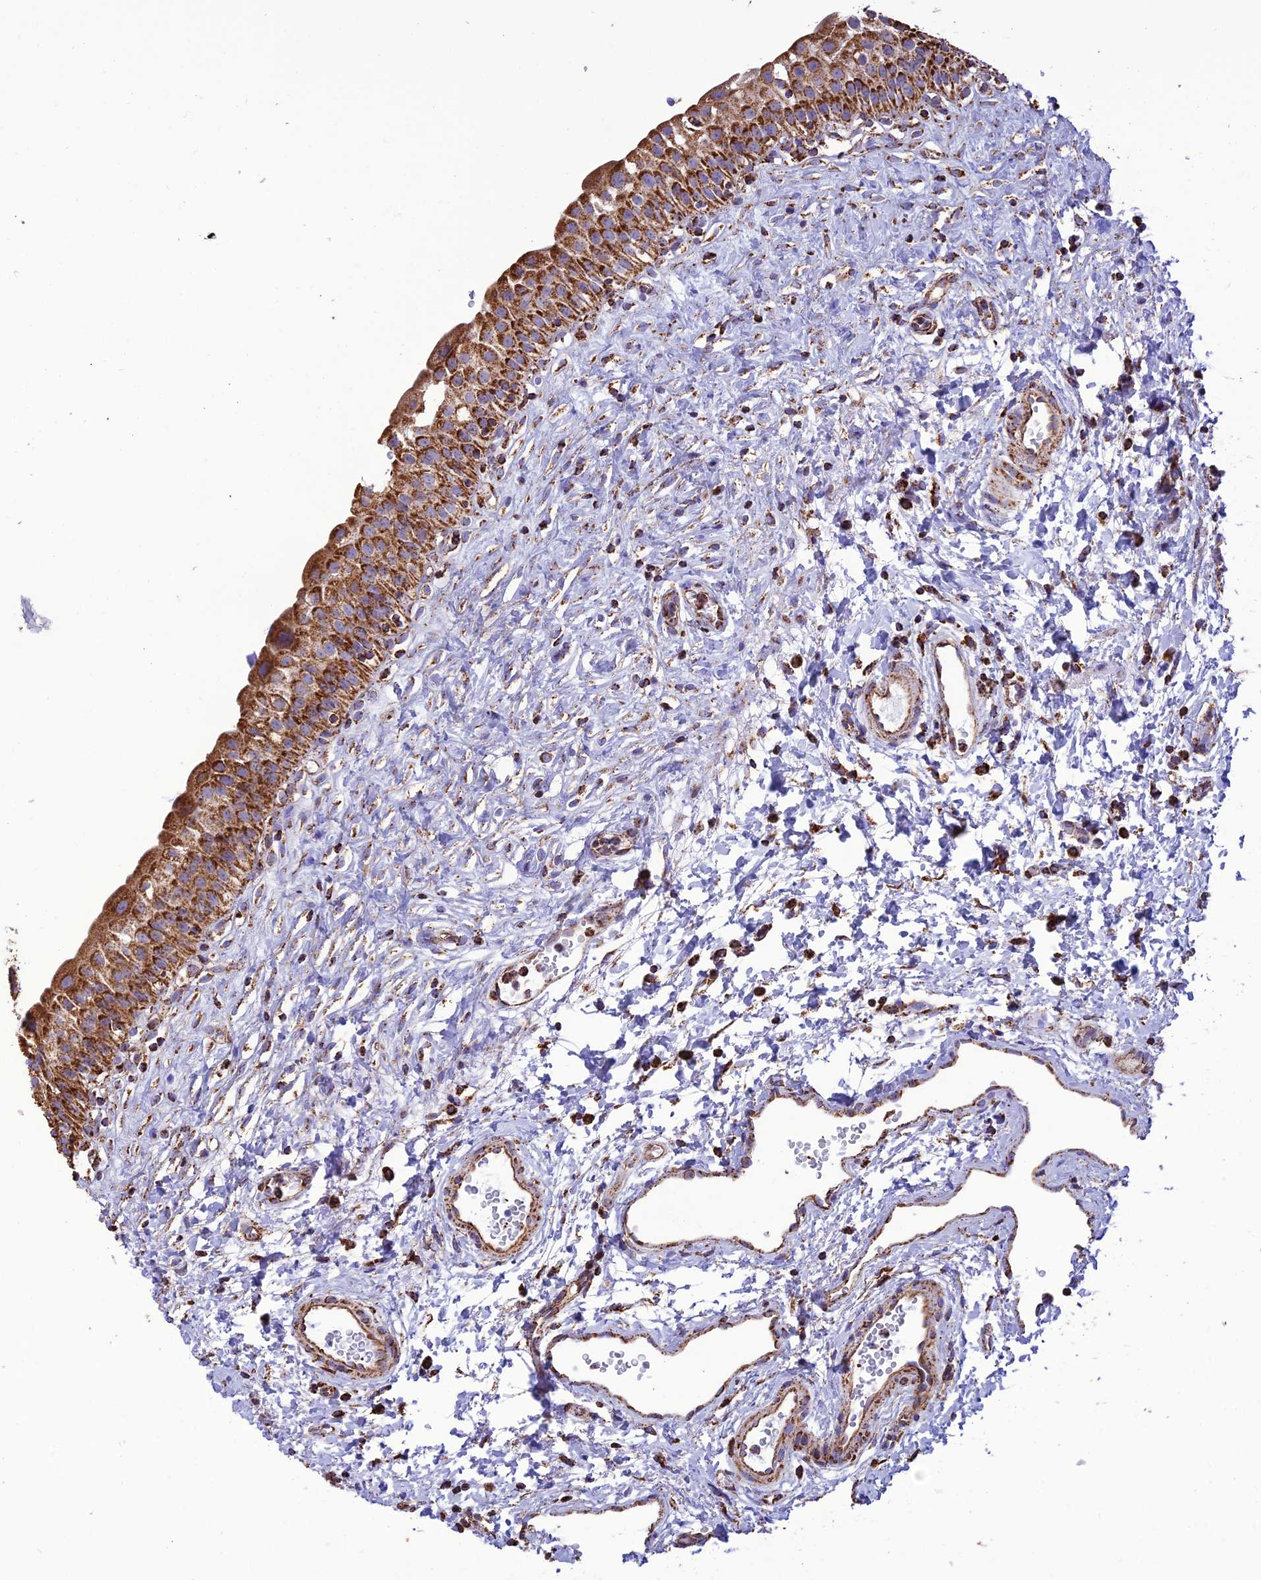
{"staining": {"intensity": "strong", "quantity": ">75%", "location": "cytoplasmic/membranous"}, "tissue": "urinary bladder", "cell_type": "Urothelial cells", "image_type": "normal", "snomed": [{"axis": "morphology", "description": "Normal tissue, NOS"}, {"axis": "topography", "description": "Urinary bladder"}], "caption": "Protein expression analysis of normal urinary bladder exhibits strong cytoplasmic/membranous staining in about >75% of urothelial cells. Immunohistochemistry stains the protein of interest in brown and the nuclei are stained blue.", "gene": "NDUFAF1", "patient": {"sex": "male", "age": 51}}